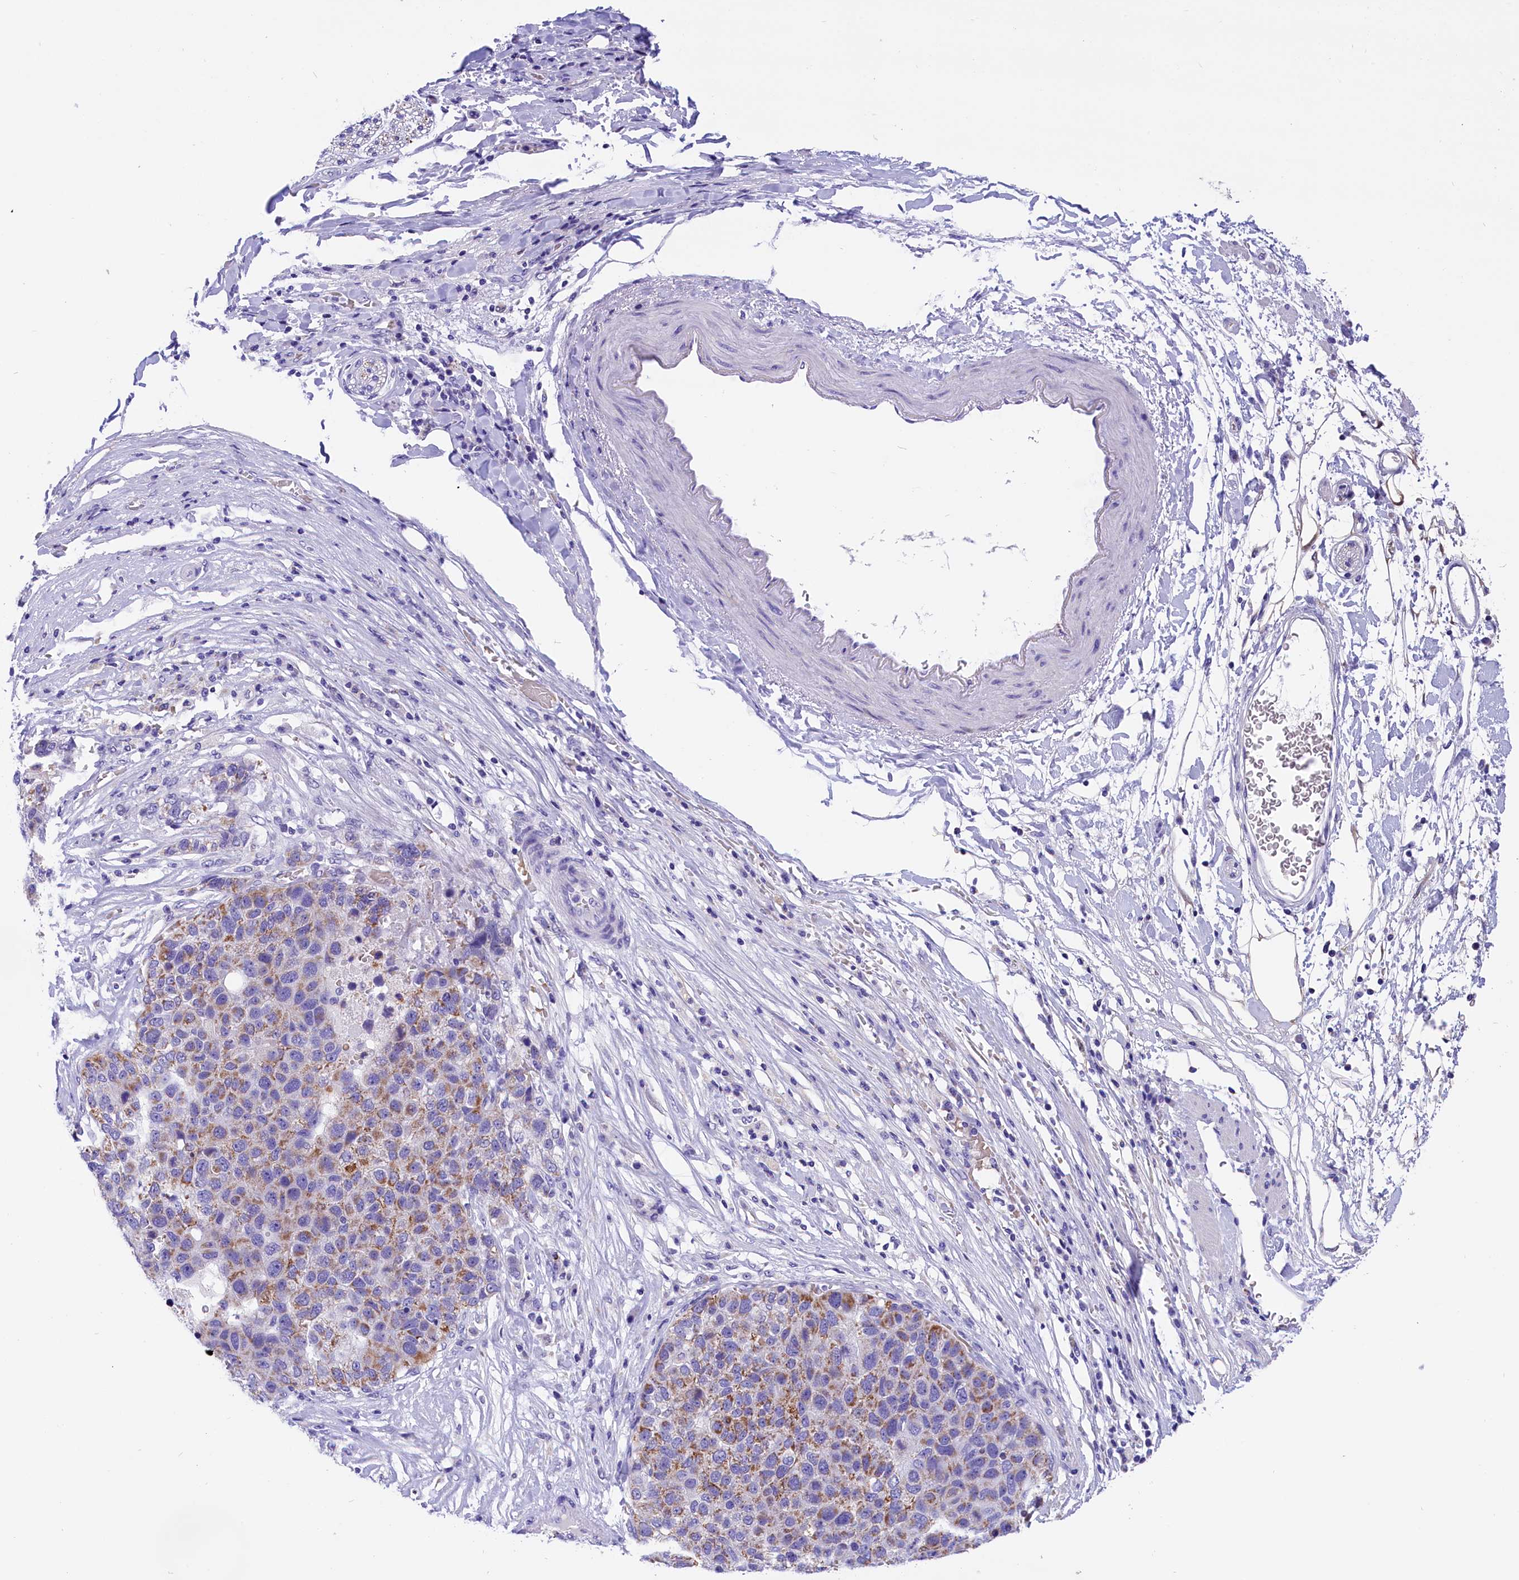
{"staining": {"intensity": "moderate", "quantity": "25%-75%", "location": "cytoplasmic/membranous"}, "tissue": "pancreatic cancer", "cell_type": "Tumor cells", "image_type": "cancer", "snomed": [{"axis": "morphology", "description": "Adenocarcinoma, NOS"}, {"axis": "topography", "description": "Pancreas"}], "caption": "Immunohistochemical staining of human pancreatic adenocarcinoma demonstrates medium levels of moderate cytoplasmic/membranous protein expression in about 25%-75% of tumor cells.", "gene": "ABAT", "patient": {"sex": "female", "age": 61}}